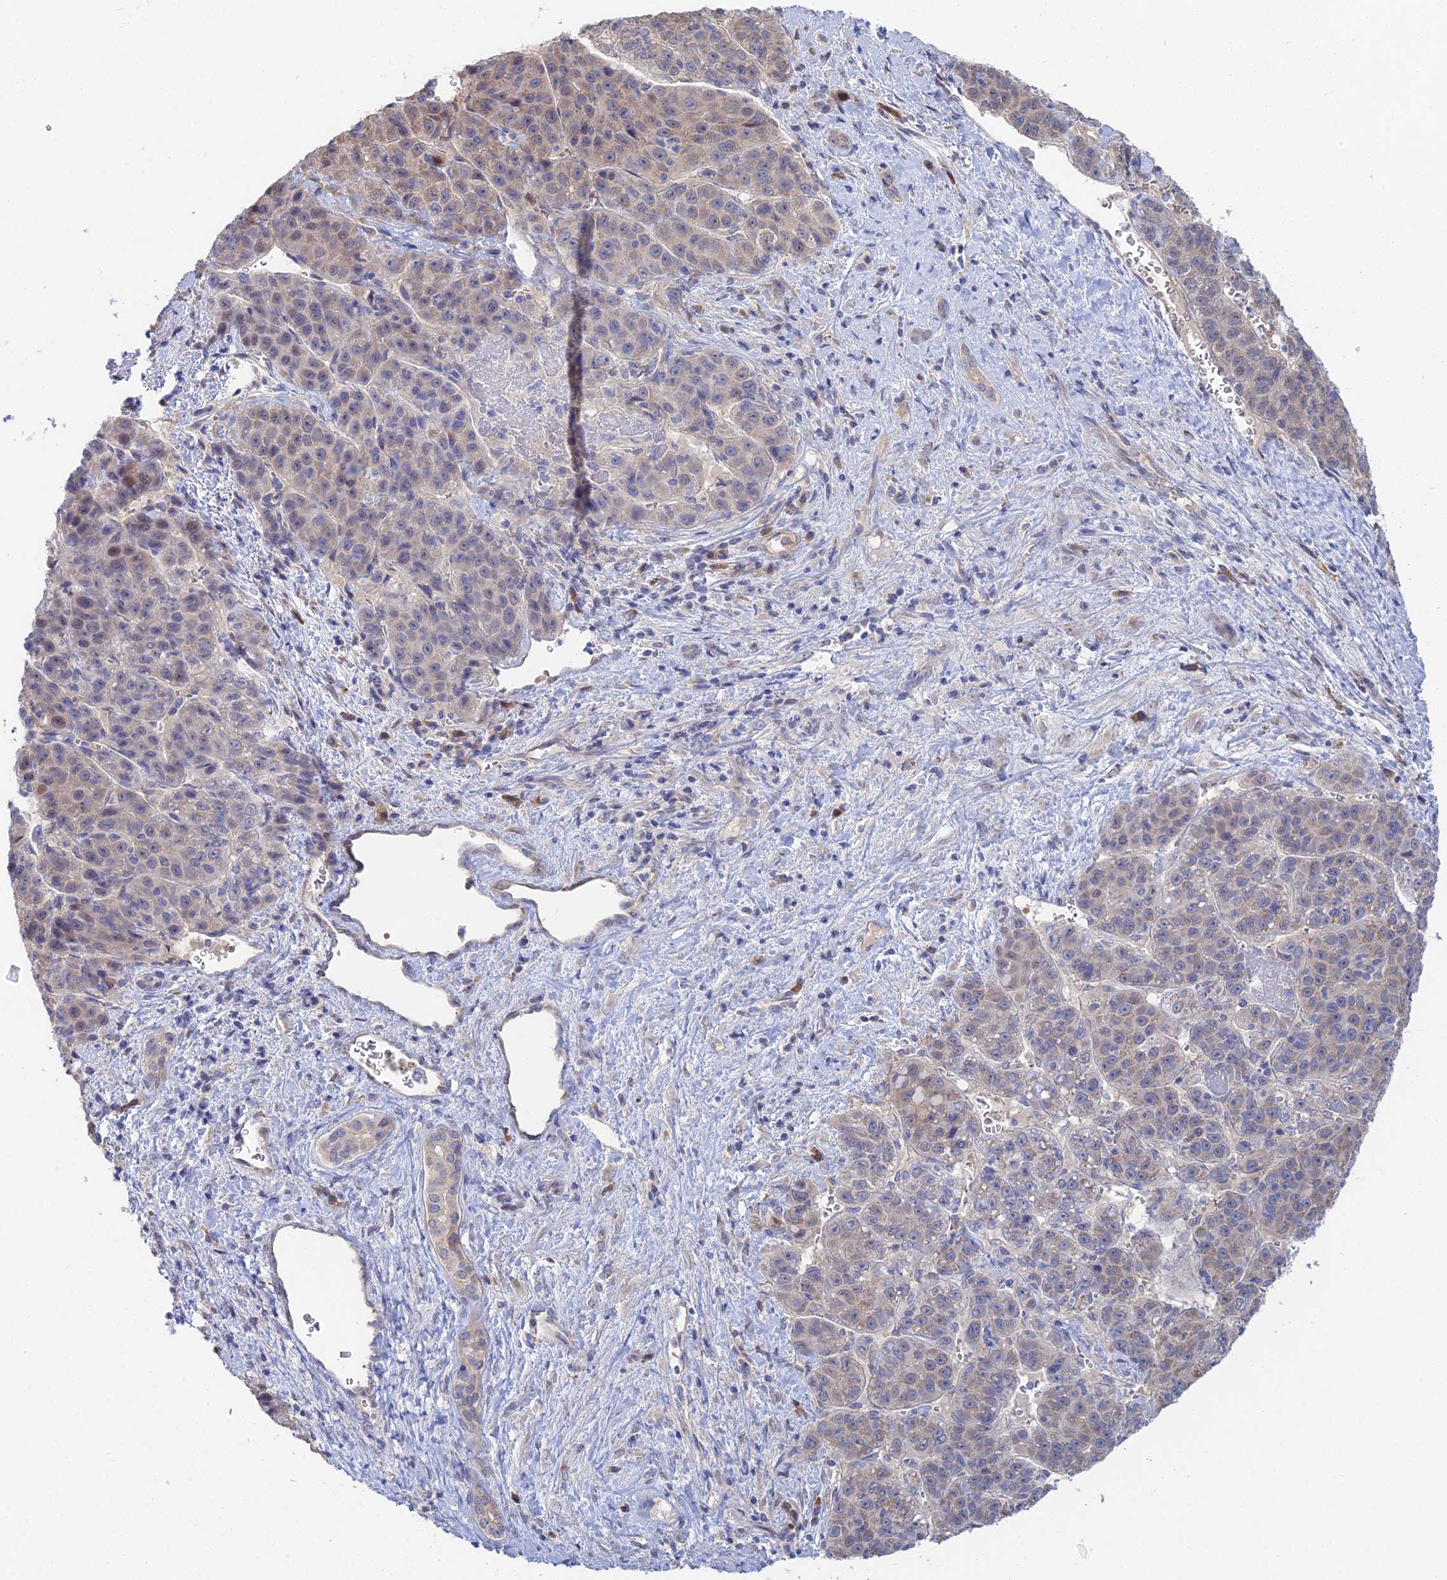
{"staining": {"intensity": "weak", "quantity": "<25%", "location": "cytoplasmic/membranous"}, "tissue": "liver cancer", "cell_type": "Tumor cells", "image_type": "cancer", "snomed": [{"axis": "morphology", "description": "Carcinoma, Hepatocellular, NOS"}, {"axis": "topography", "description": "Liver"}], "caption": "Image shows no significant protein positivity in tumor cells of liver cancer.", "gene": "DNAH14", "patient": {"sex": "female", "age": 53}}